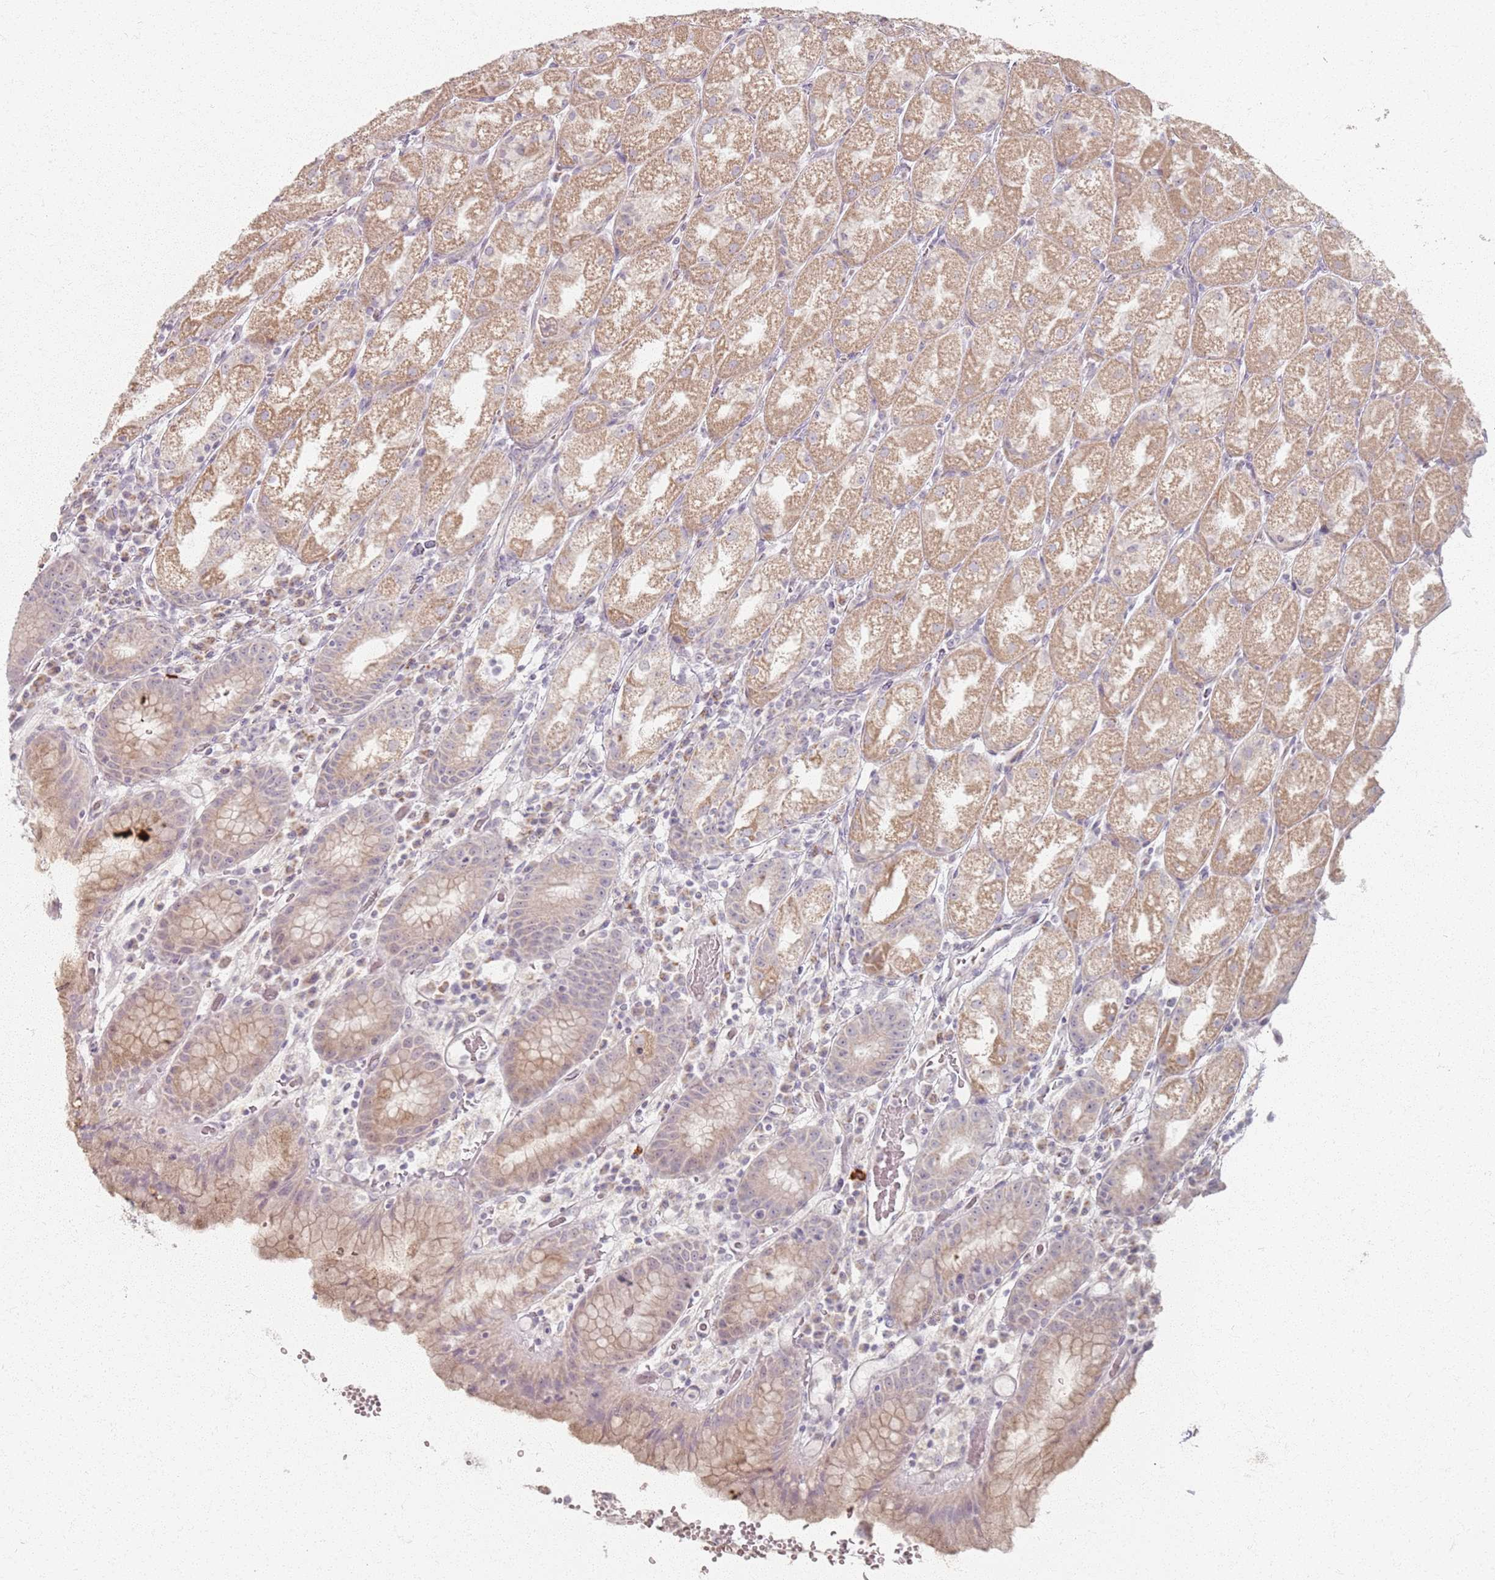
{"staining": {"intensity": "moderate", "quantity": ">75%", "location": "cytoplasmic/membranous"}, "tissue": "stomach", "cell_type": "Glandular cells", "image_type": "normal", "snomed": [{"axis": "morphology", "description": "Normal tissue, NOS"}, {"axis": "topography", "description": "Stomach, upper"}], "caption": "IHC staining of unremarkable stomach, which reveals medium levels of moderate cytoplasmic/membranous staining in approximately >75% of glandular cells indicating moderate cytoplasmic/membranous protein staining. The staining was performed using DAB (3,3'-diaminobenzidine) (brown) for protein detection and nuclei were counterstained in hematoxylin (blue).", "gene": "PKD2L2", "patient": {"sex": "male", "age": 52}}